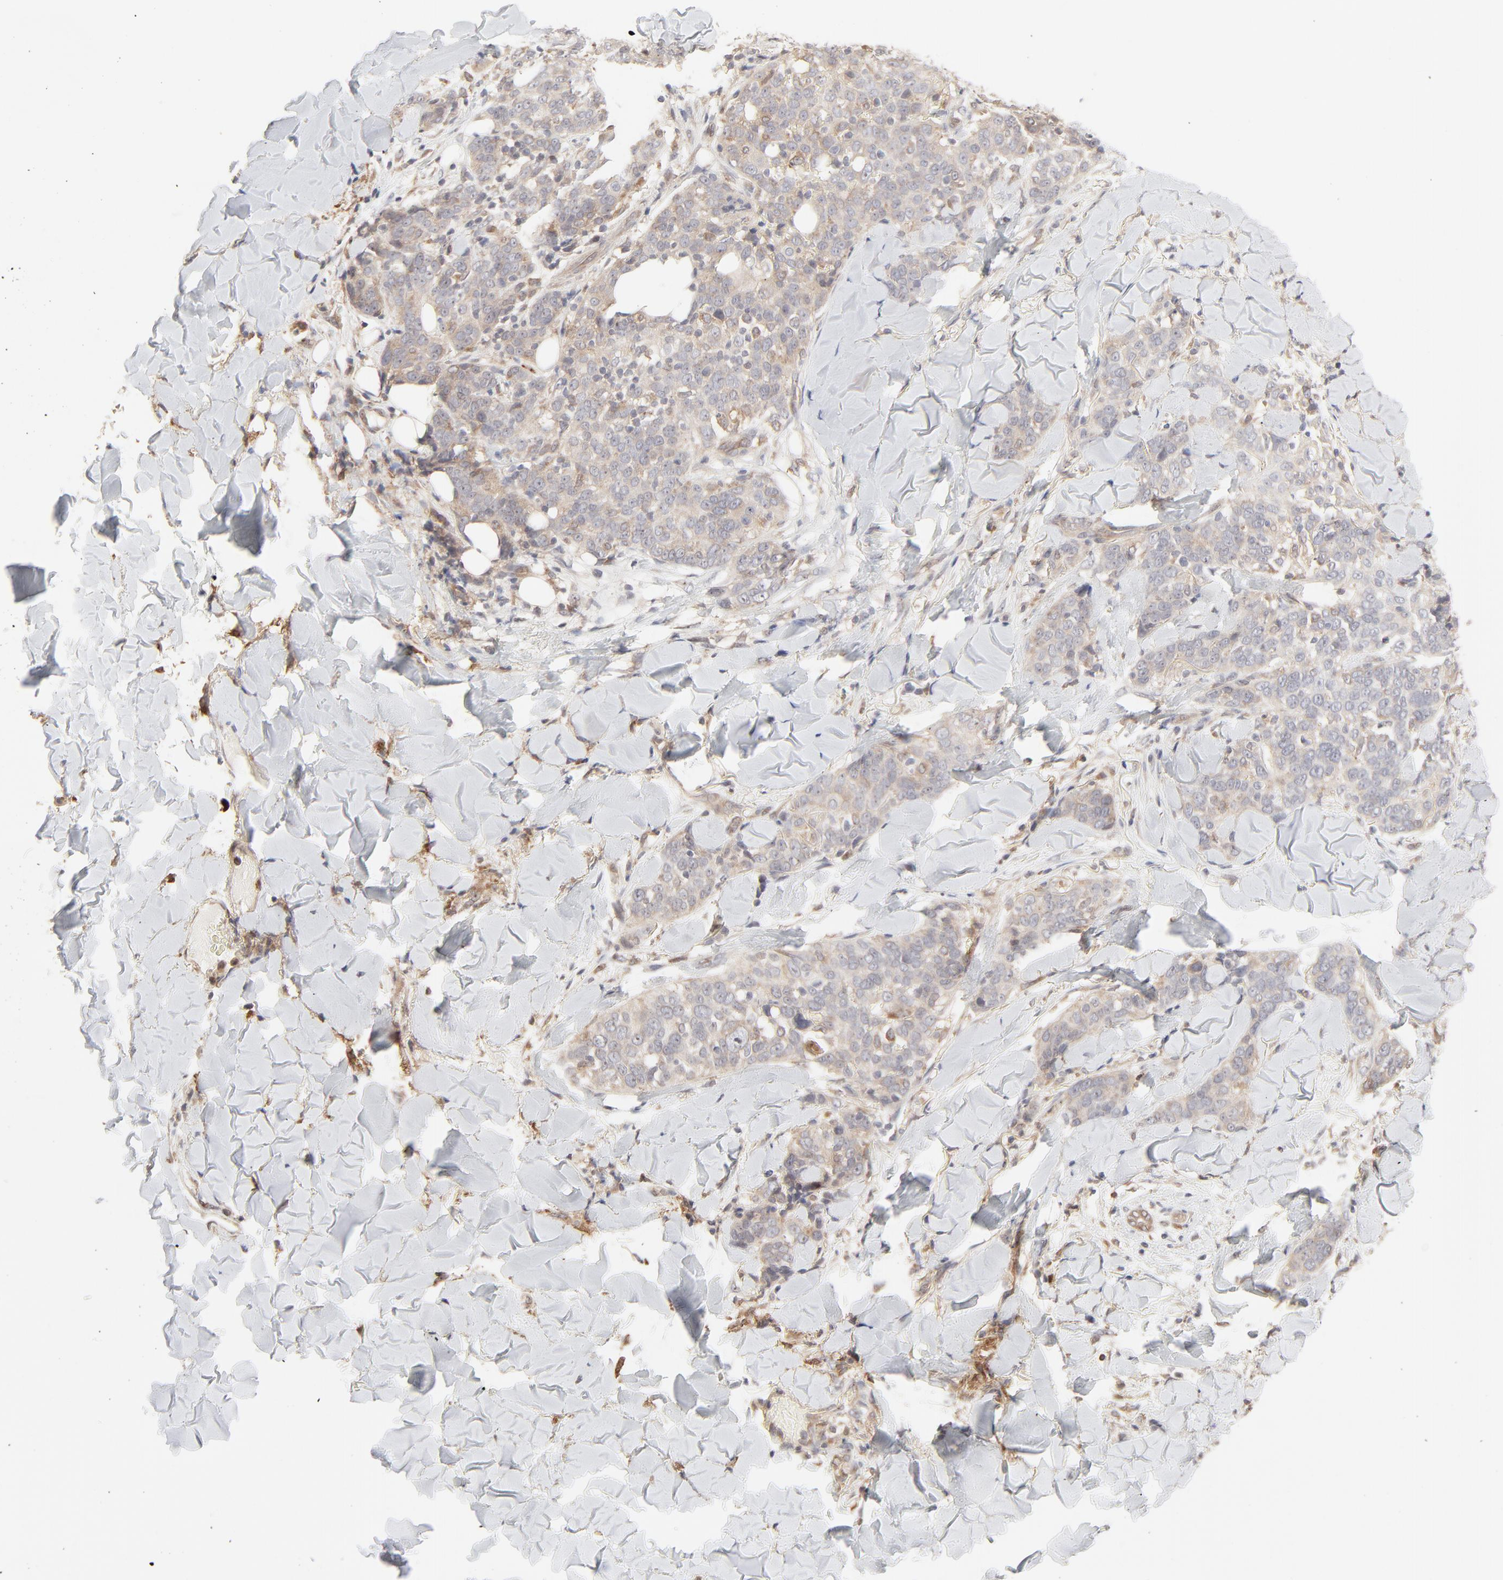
{"staining": {"intensity": "weak", "quantity": ">75%", "location": "cytoplasmic/membranous"}, "tissue": "skin cancer", "cell_type": "Tumor cells", "image_type": "cancer", "snomed": [{"axis": "morphology", "description": "Normal tissue, NOS"}, {"axis": "morphology", "description": "Squamous cell carcinoma, NOS"}, {"axis": "topography", "description": "Skin"}], "caption": "DAB immunohistochemical staining of skin cancer (squamous cell carcinoma) shows weak cytoplasmic/membranous protein expression in about >75% of tumor cells.", "gene": "RAB5C", "patient": {"sex": "female", "age": 83}}